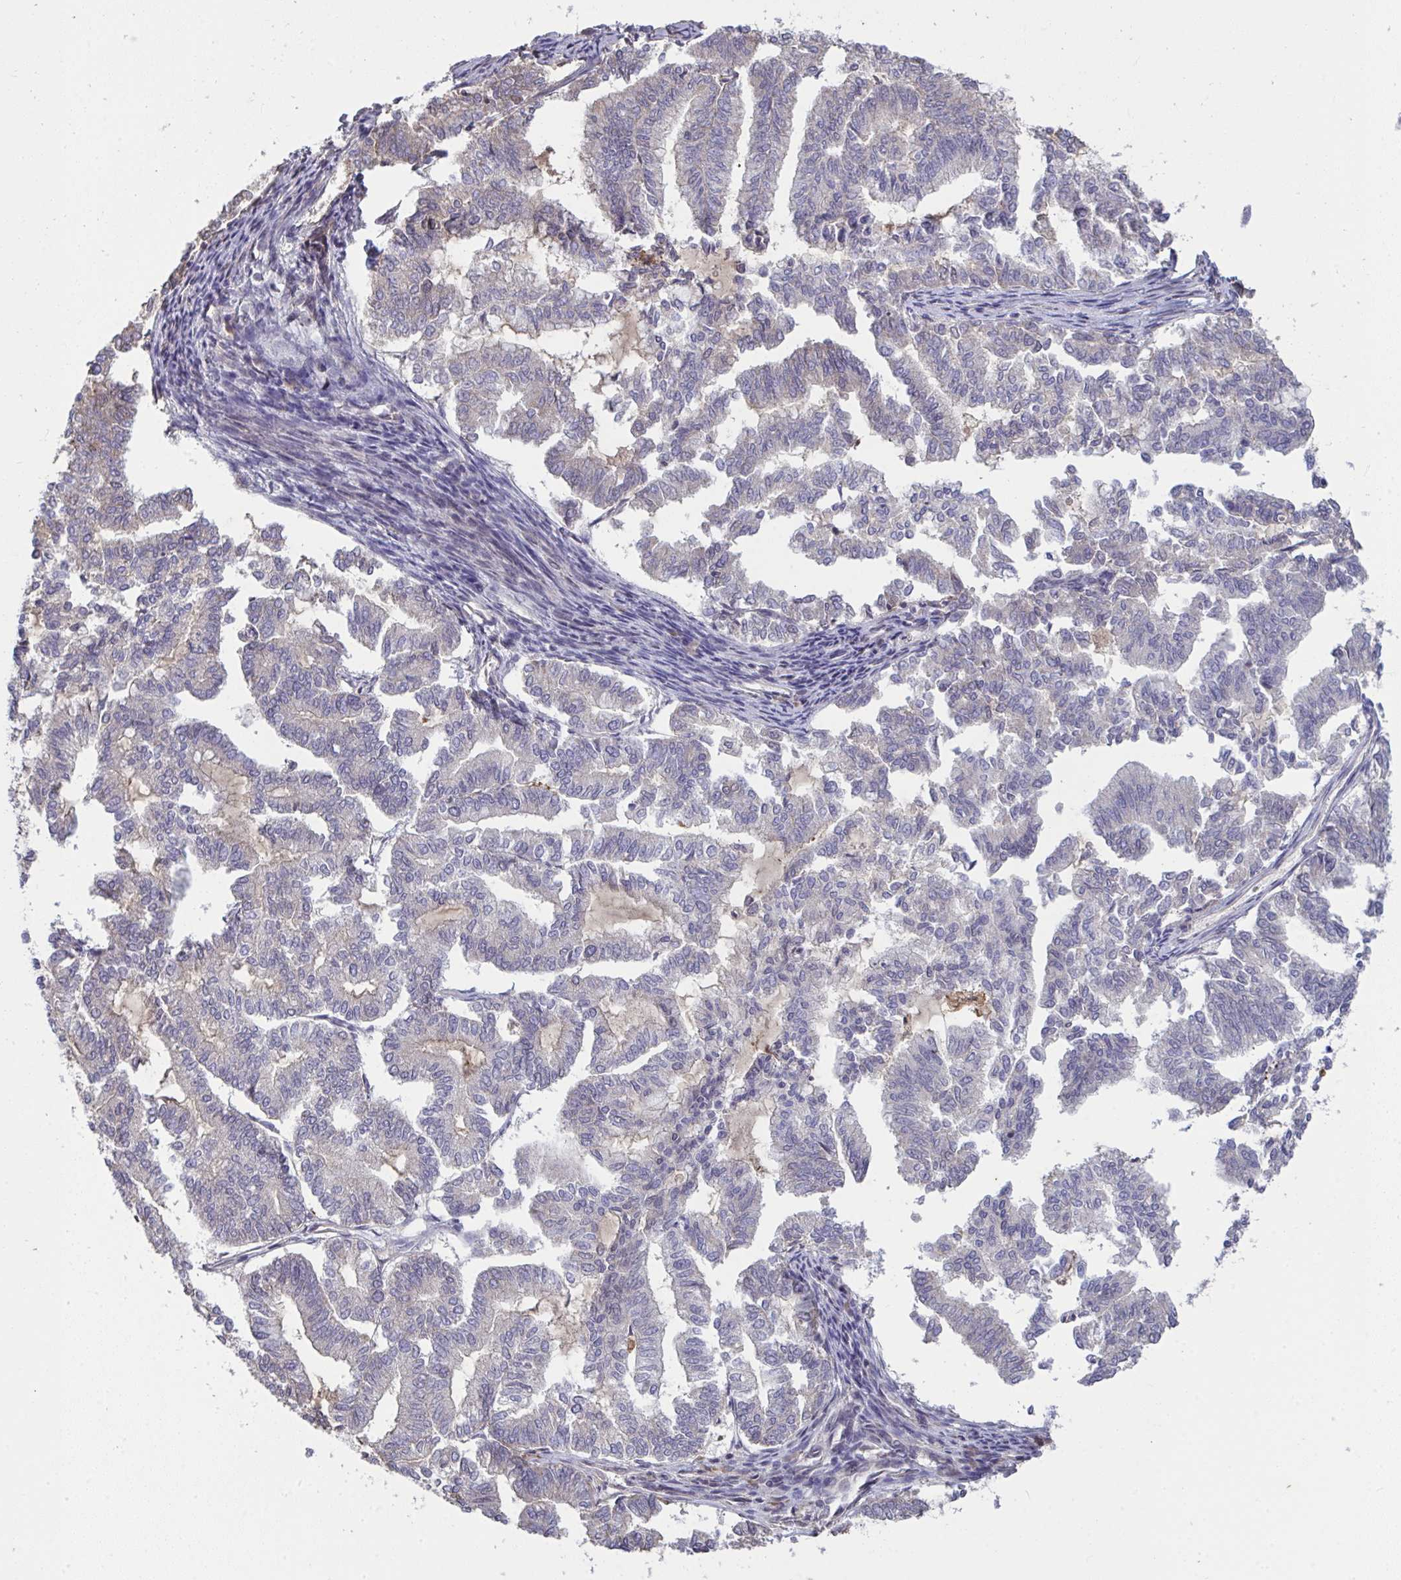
{"staining": {"intensity": "negative", "quantity": "none", "location": "none"}, "tissue": "endometrial cancer", "cell_type": "Tumor cells", "image_type": "cancer", "snomed": [{"axis": "morphology", "description": "Adenocarcinoma, NOS"}, {"axis": "topography", "description": "Endometrium"}], "caption": "High magnification brightfield microscopy of endometrial adenocarcinoma stained with DAB (brown) and counterstained with hematoxylin (blue): tumor cells show no significant staining.", "gene": "SAP30", "patient": {"sex": "female", "age": 79}}